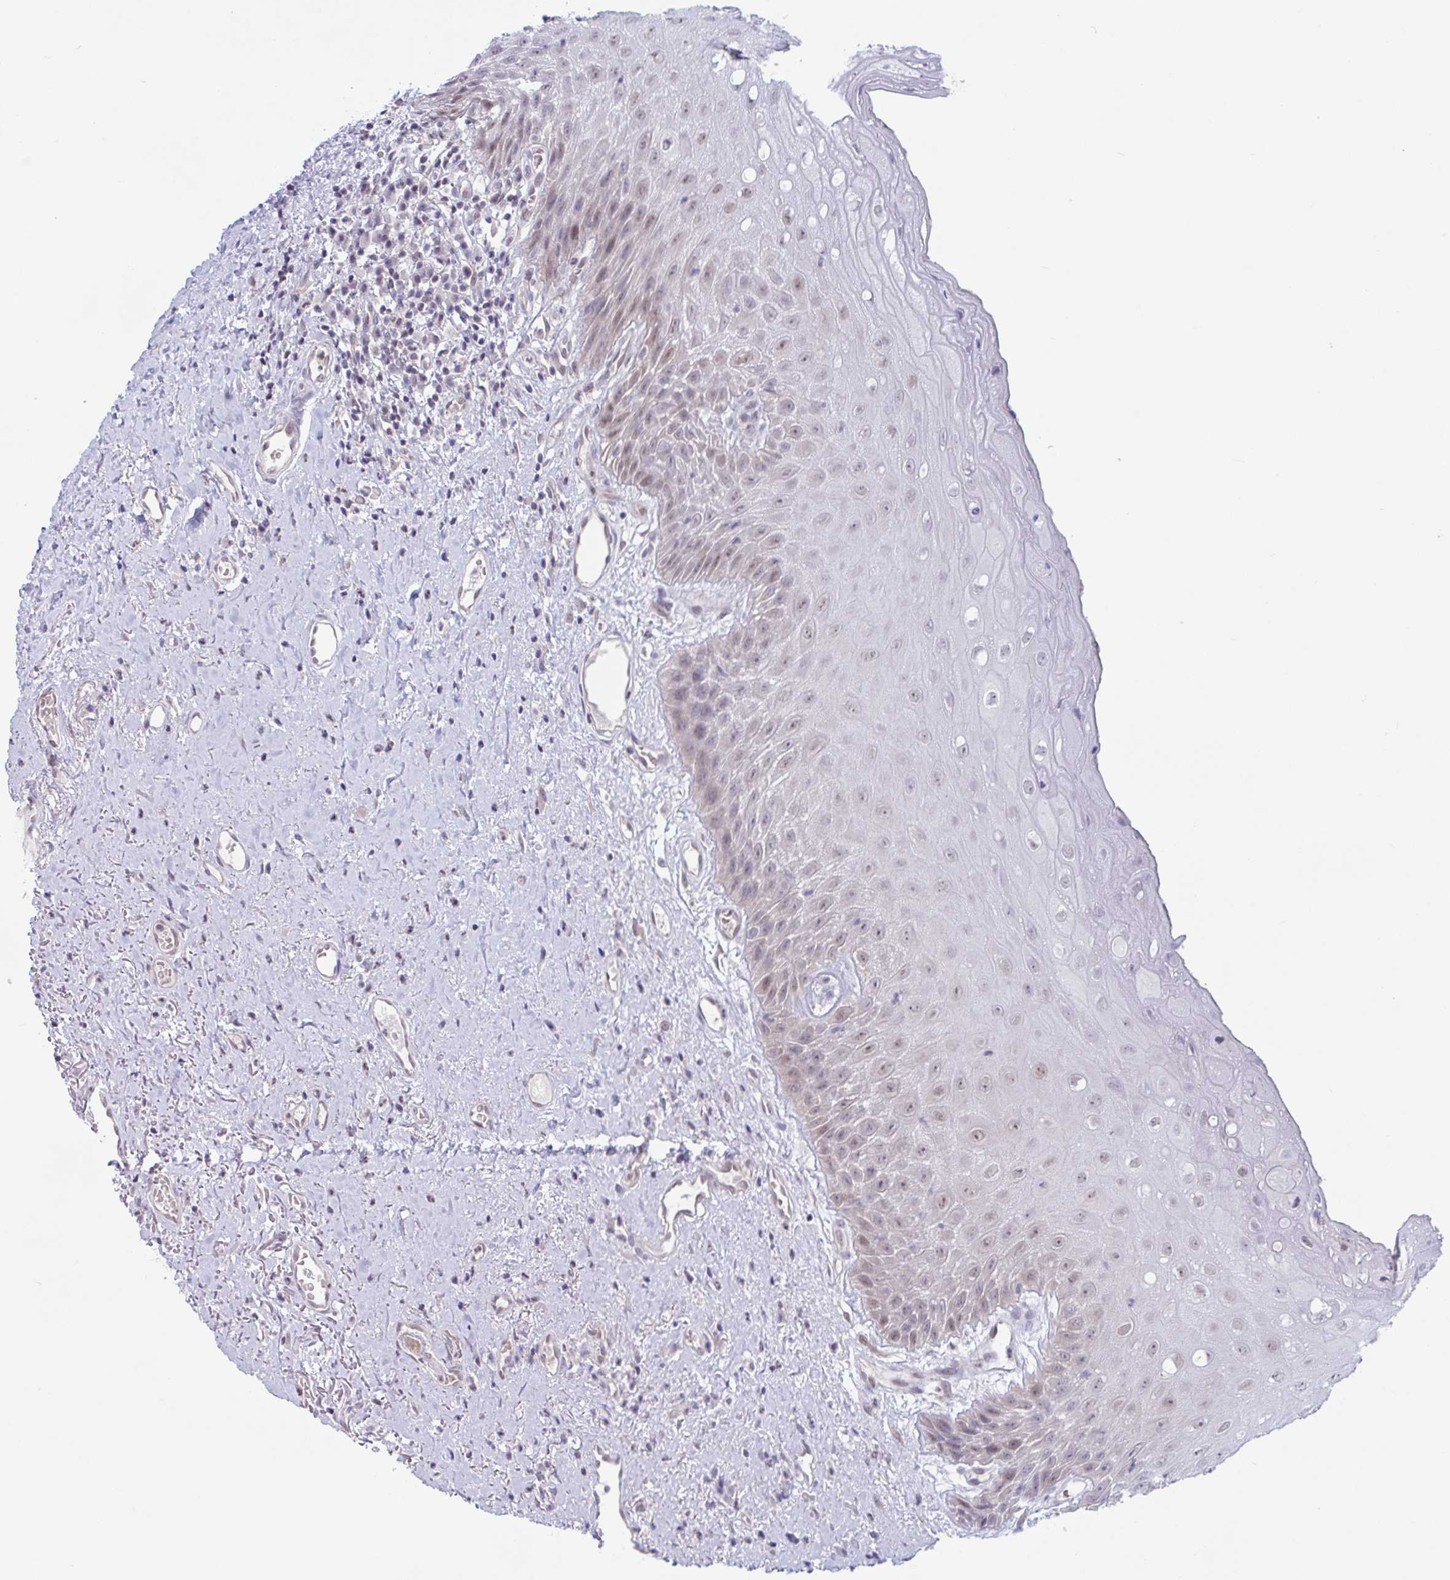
{"staining": {"intensity": "weak", "quantity": "<25%", "location": "nuclear"}, "tissue": "oral mucosa", "cell_type": "Squamous epithelial cells", "image_type": "normal", "snomed": [{"axis": "morphology", "description": "Normal tissue, NOS"}, {"axis": "morphology", "description": "Squamous cell carcinoma, NOS"}, {"axis": "topography", "description": "Oral tissue"}, {"axis": "topography", "description": "Peripheral nerve tissue"}, {"axis": "topography", "description": "Head-Neck"}], "caption": "Immunohistochemistry (IHC) of normal oral mucosa demonstrates no staining in squamous epithelial cells.", "gene": "TSN", "patient": {"sex": "female", "age": 59}}